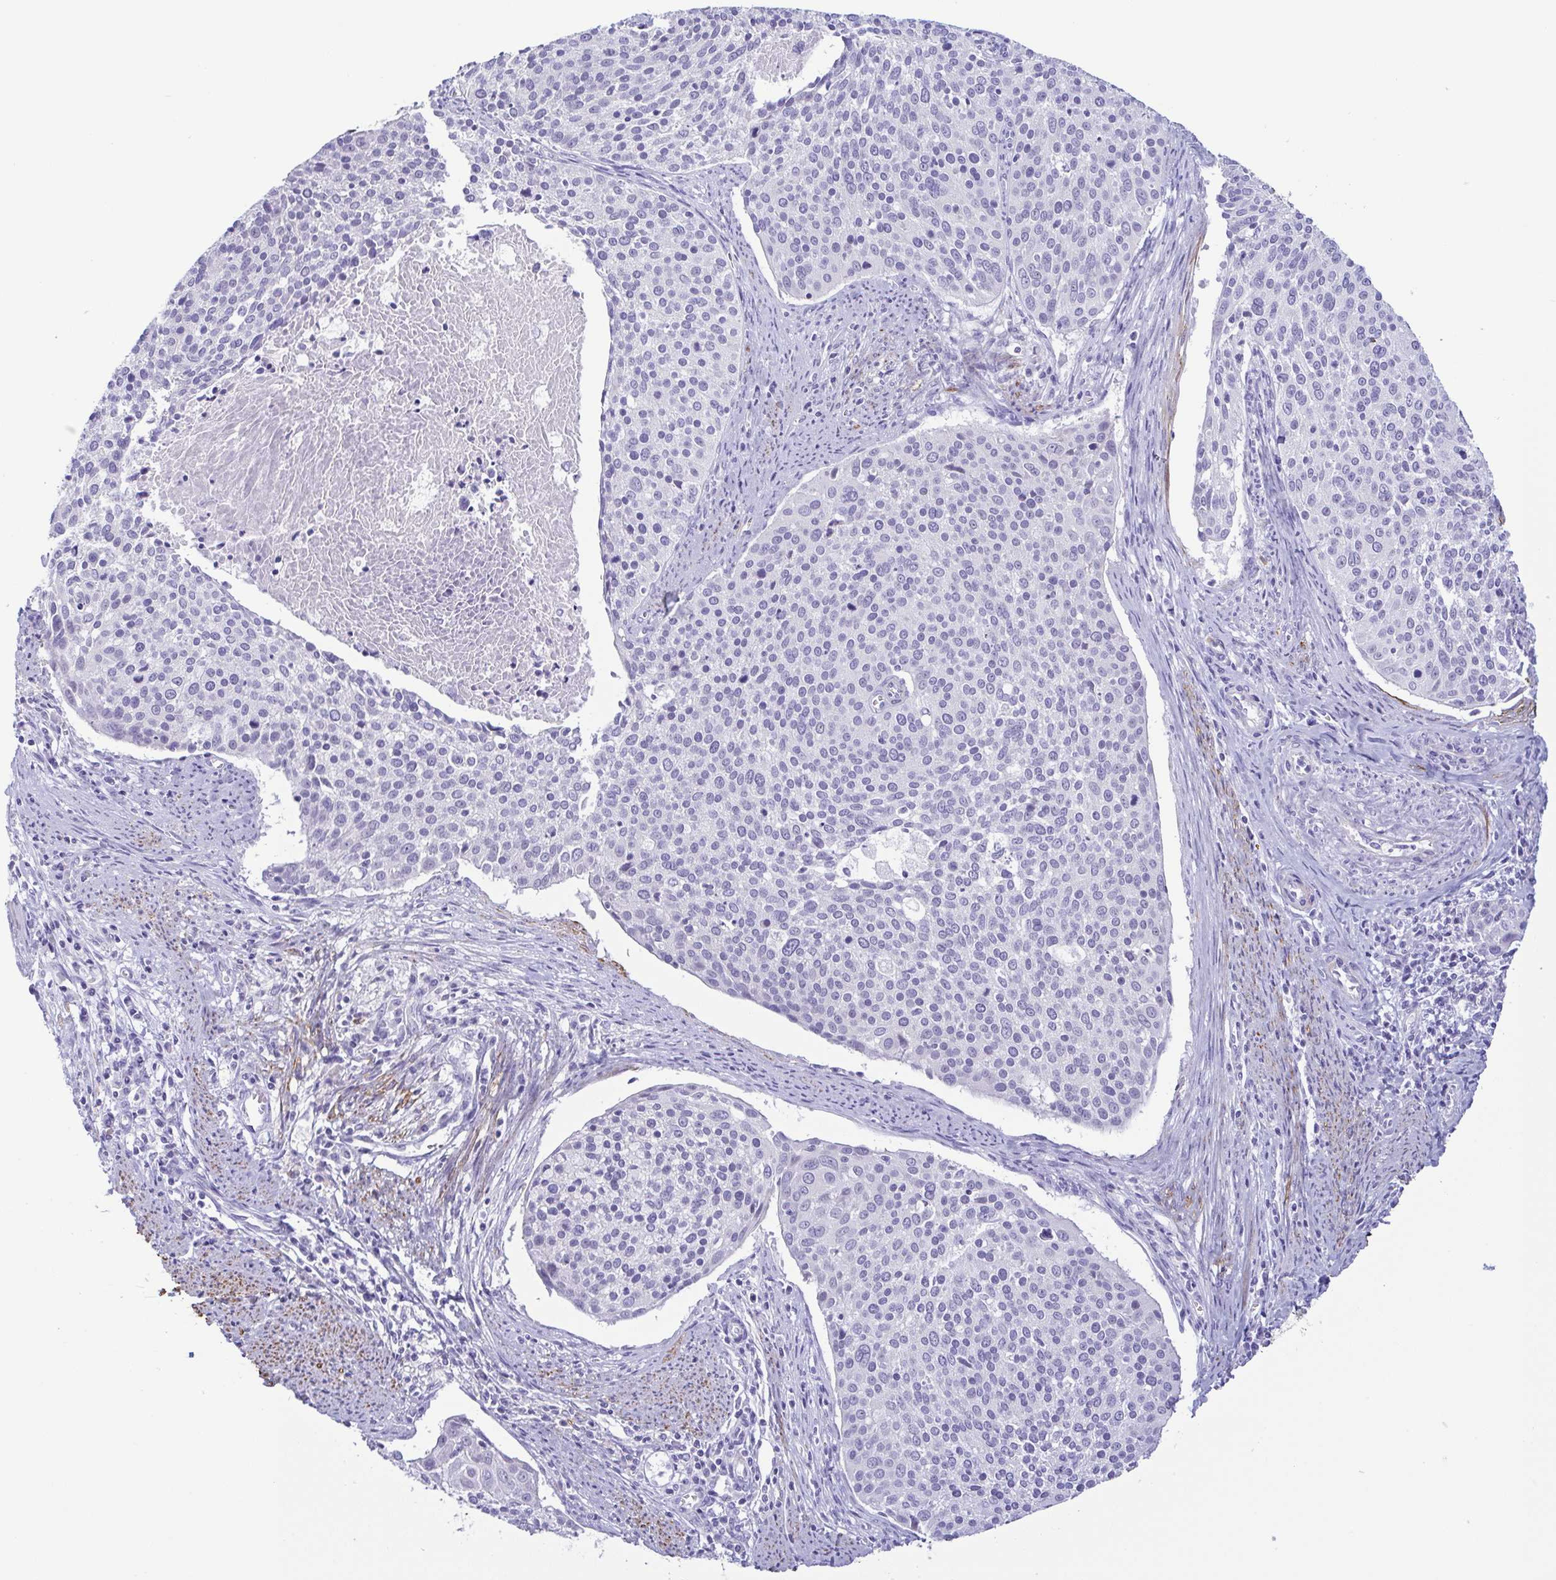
{"staining": {"intensity": "negative", "quantity": "none", "location": "none"}, "tissue": "cervical cancer", "cell_type": "Tumor cells", "image_type": "cancer", "snomed": [{"axis": "morphology", "description": "Squamous cell carcinoma, NOS"}, {"axis": "topography", "description": "Cervix"}], "caption": "A photomicrograph of human cervical squamous cell carcinoma is negative for staining in tumor cells.", "gene": "MYL7", "patient": {"sex": "female", "age": 39}}